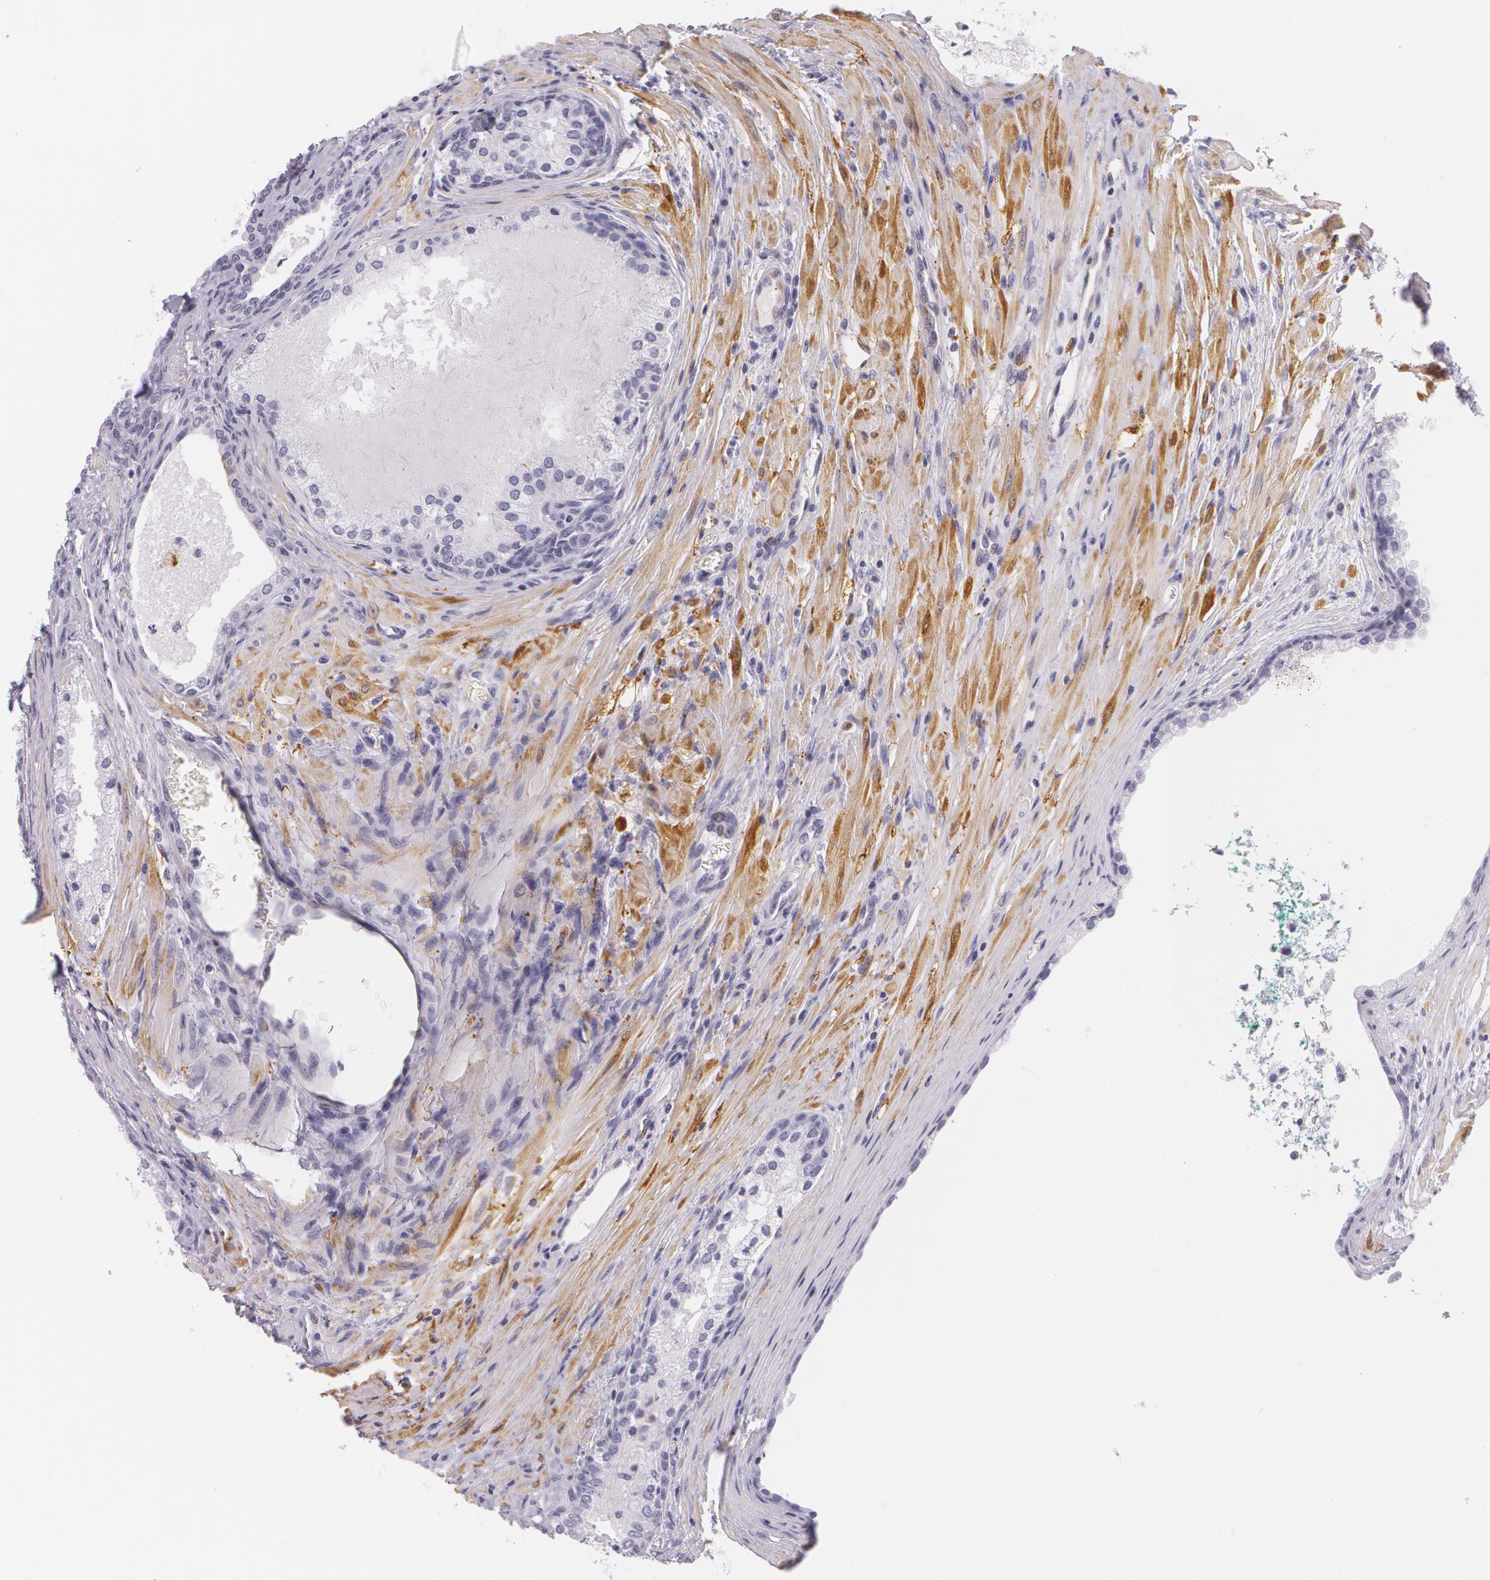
{"staining": {"intensity": "negative", "quantity": "none", "location": "none"}, "tissue": "prostate cancer", "cell_type": "Tumor cells", "image_type": "cancer", "snomed": [{"axis": "morphology", "description": "Adenocarcinoma, Medium grade"}, {"axis": "topography", "description": "Prostate"}], "caption": "Tumor cells are negative for protein expression in human medium-grade adenocarcinoma (prostate). (IHC, brightfield microscopy, high magnification).", "gene": "SNCG", "patient": {"sex": "male", "age": 70}}